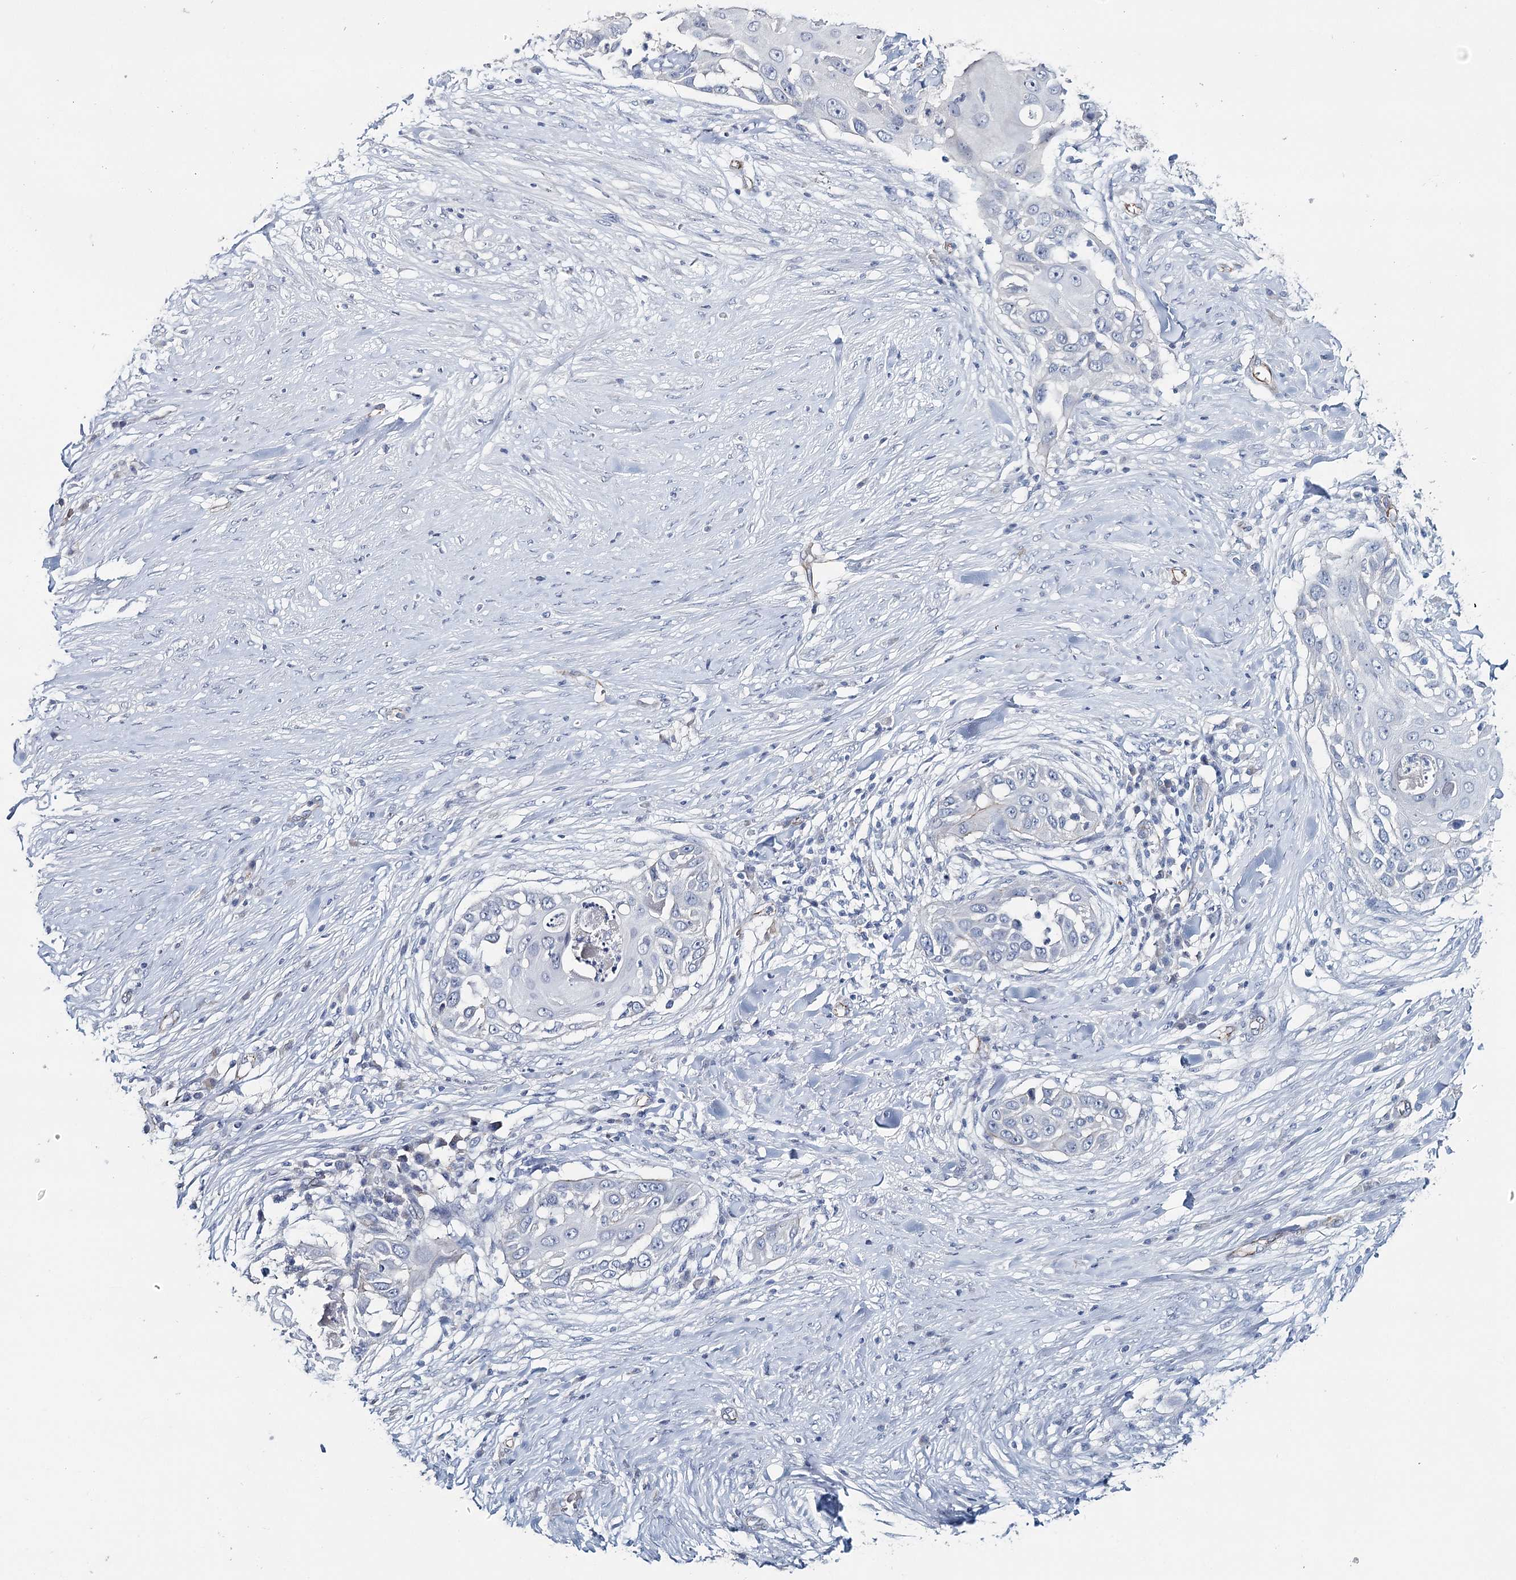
{"staining": {"intensity": "negative", "quantity": "none", "location": "none"}, "tissue": "skin cancer", "cell_type": "Tumor cells", "image_type": "cancer", "snomed": [{"axis": "morphology", "description": "Squamous cell carcinoma, NOS"}, {"axis": "topography", "description": "Skin"}], "caption": "The immunohistochemistry image has no significant positivity in tumor cells of squamous cell carcinoma (skin) tissue. The staining was performed using DAB (3,3'-diaminobenzidine) to visualize the protein expression in brown, while the nuclei were stained in blue with hematoxylin (Magnification: 20x).", "gene": "SYNPO", "patient": {"sex": "female", "age": 44}}